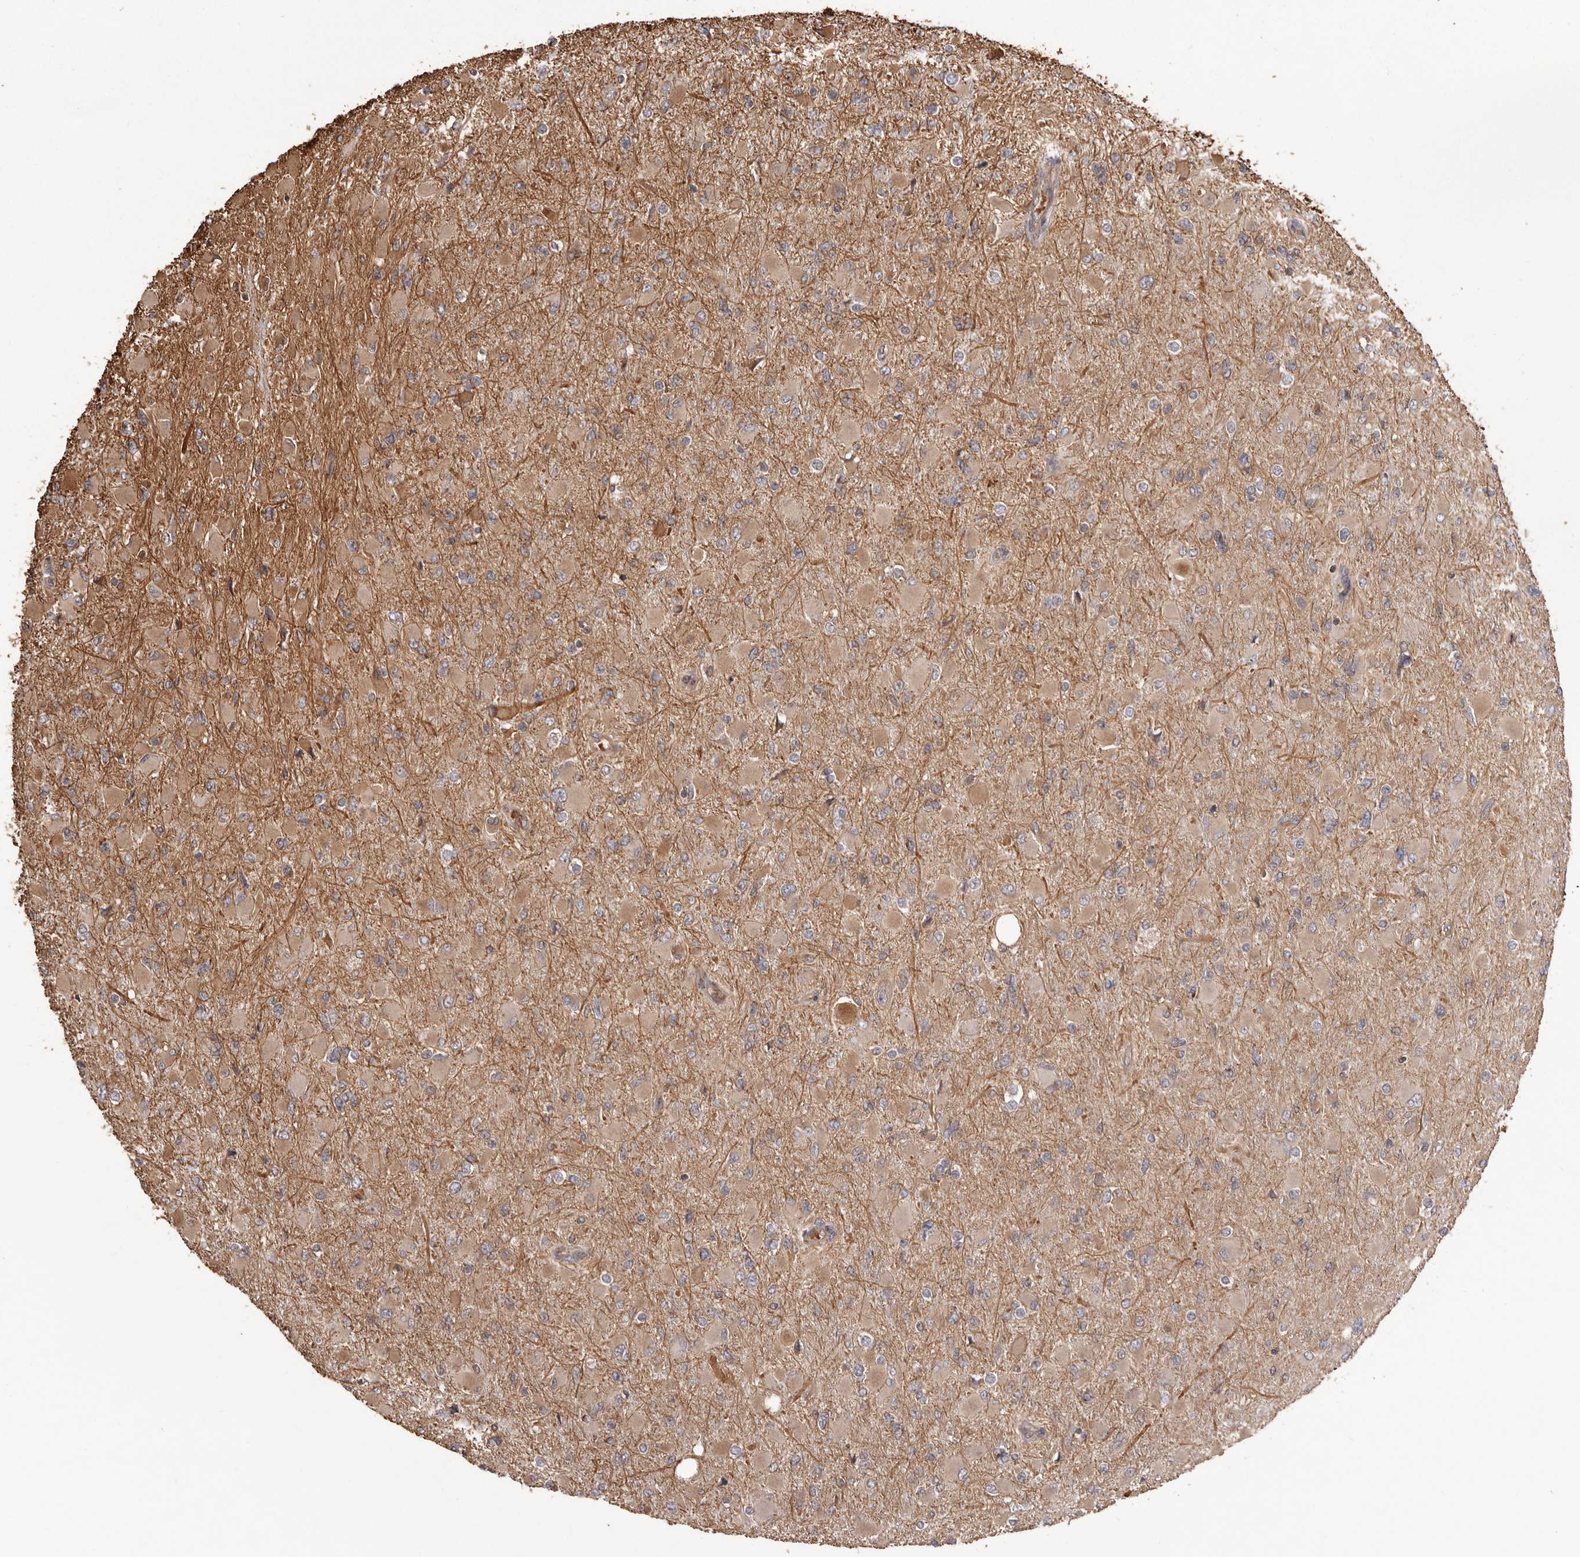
{"staining": {"intensity": "moderate", "quantity": ">75%", "location": "cytoplasmic/membranous"}, "tissue": "glioma", "cell_type": "Tumor cells", "image_type": "cancer", "snomed": [{"axis": "morphology", "description": "Glioma, malignant, High grade"}, {"axis": "topography", "description": "Cerebral cortex"}], "caption": "Immunohistochemistry (DAB) staining of malignant glioma (high-grade) reveals moderate cytoplasmic/membranous protein staining in approximately >75% of tumor cells.", "gene": "QRSL1", "patient": {"sex": "female", "age": 36}}